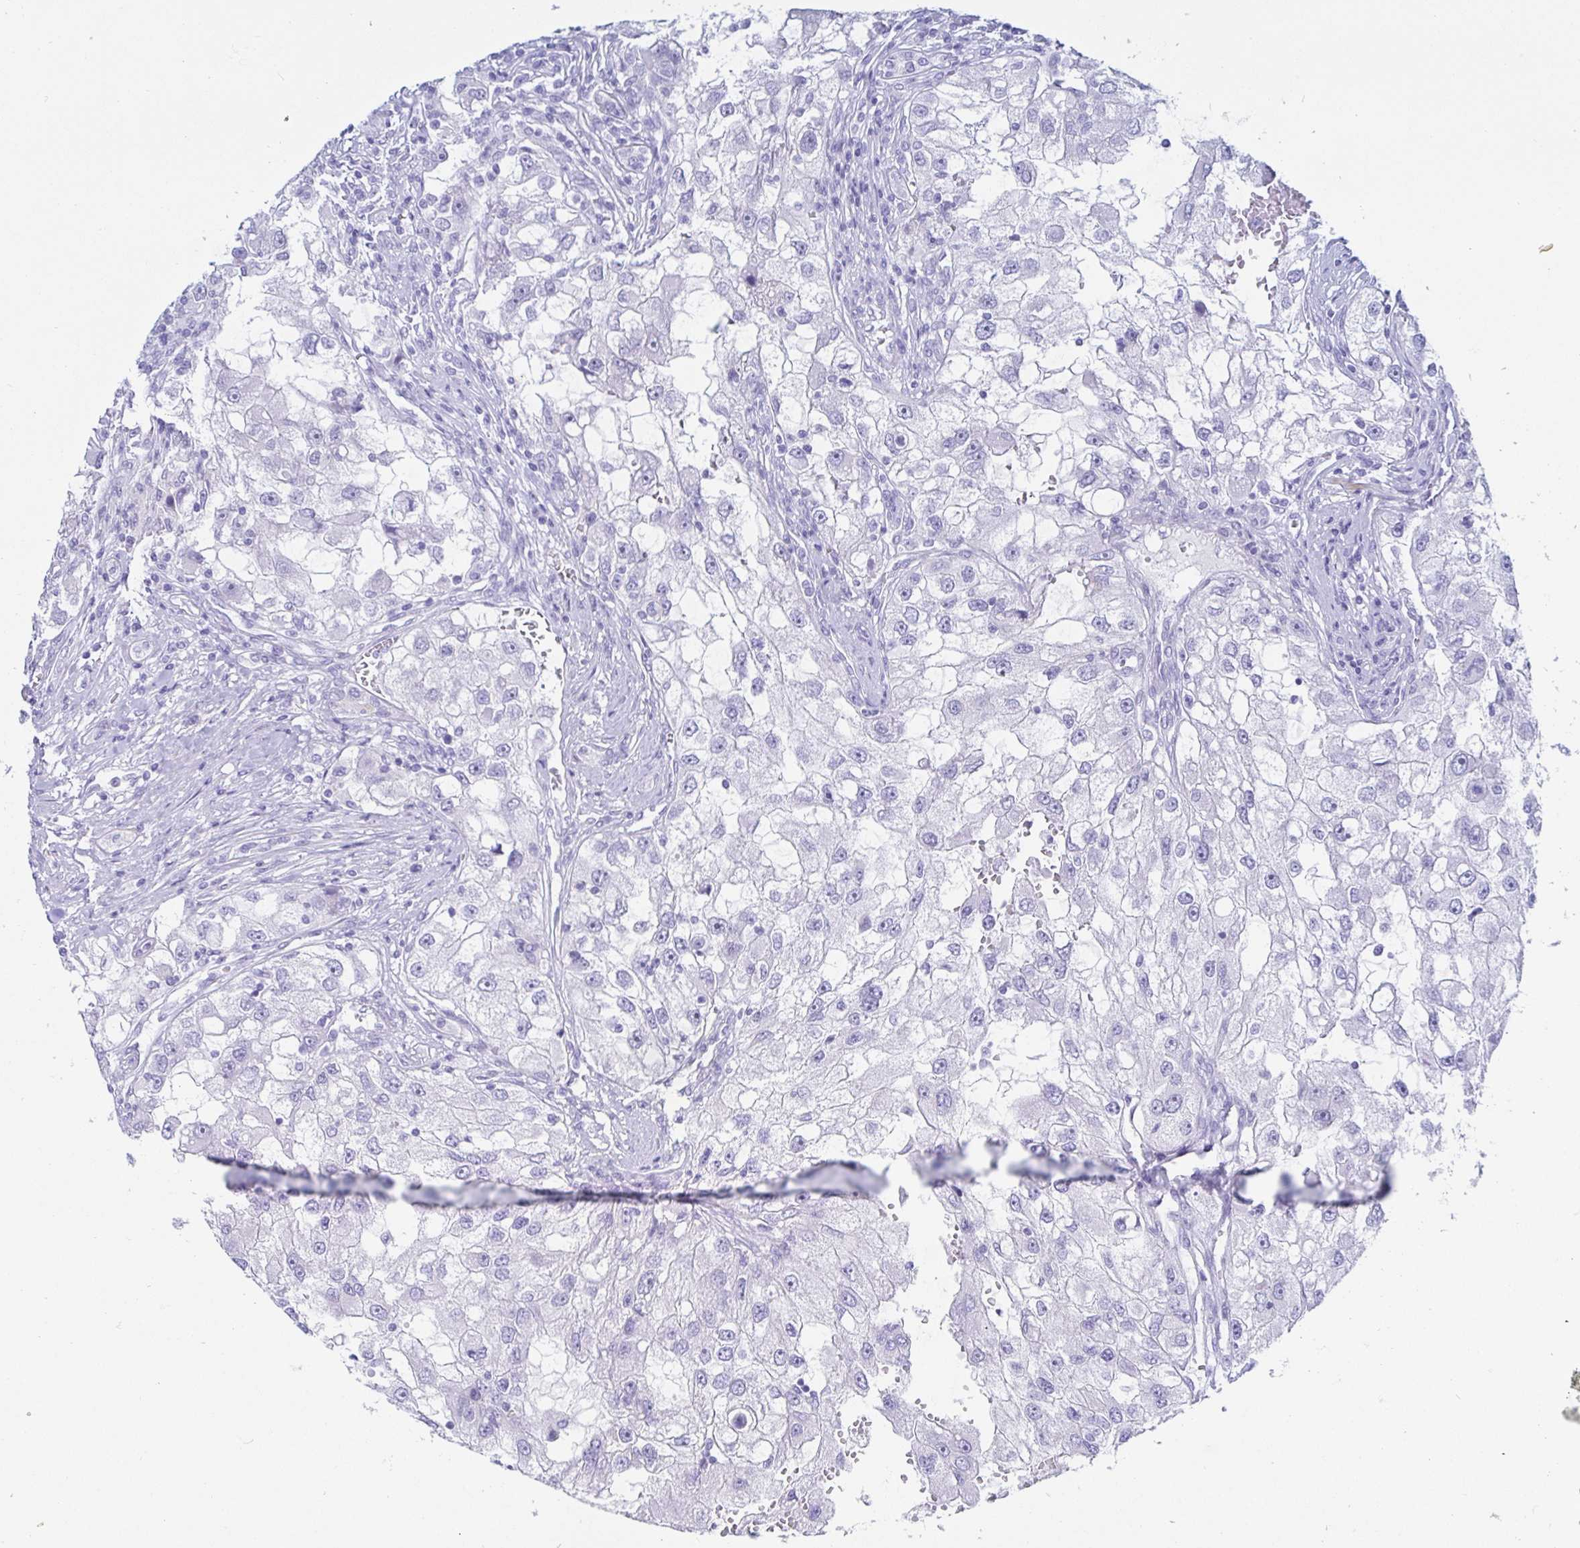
{"staining": {"intensity": "negative", "quantity": "none", "location": "none"}, "tissue": "renal cancer", "cell_type": "Tumor cells", "image_type": "cancer", "snomed": [{"axis": "morphology", "description": "Adenocarcinoma, NOS"}, {"axis": "topography", "description": "Kidney"}], "caption": "Photomicrograph shows no protein expression in tumor cells of renal cancer (adenocarcinoma) tissue. (IHC, brightfield microscopy, high magnification).", "gene": "KCNH6", "patient": {"sex": "male", "age": 63}}